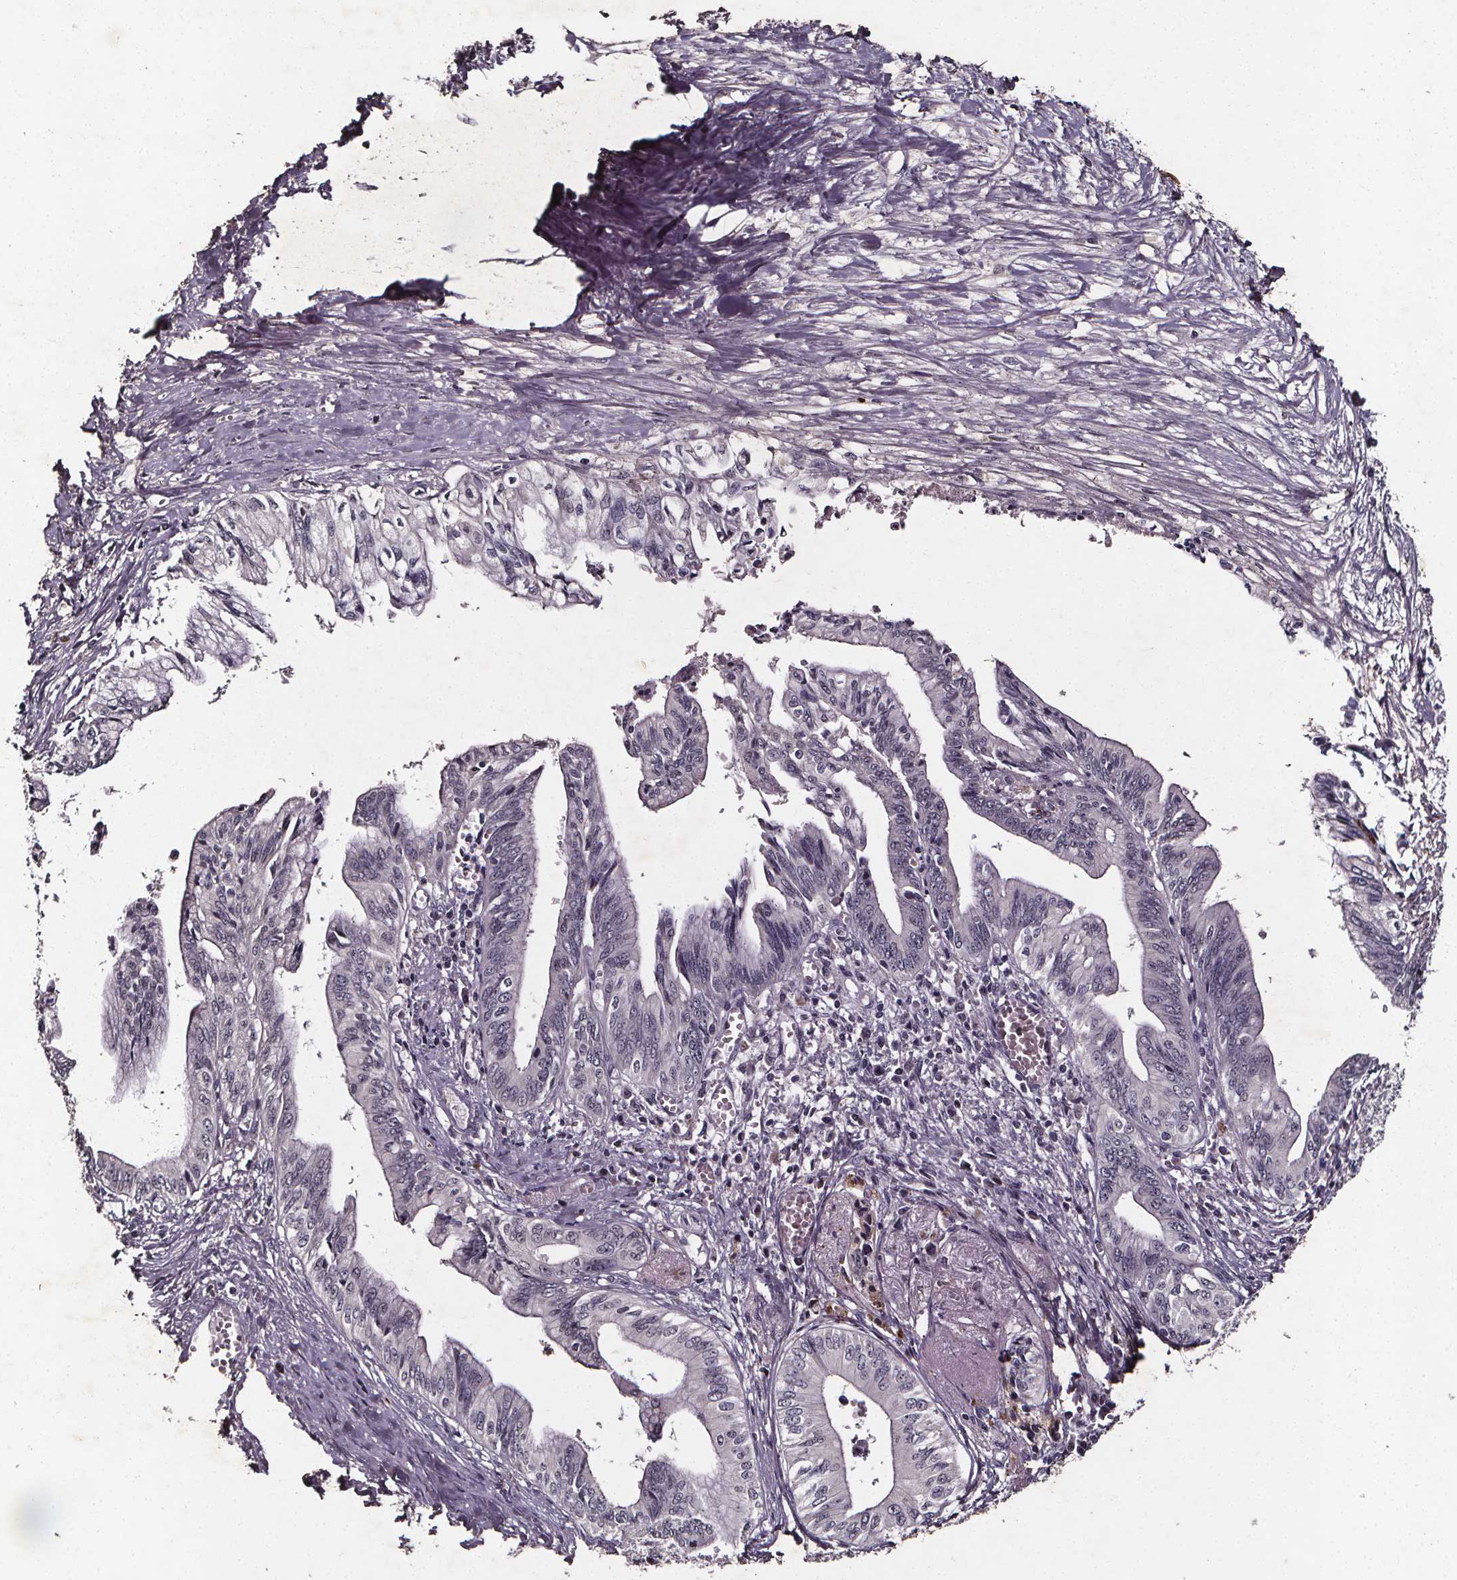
{"staining": {"intensity": "negative", "quantity": "none", "location": "none"}, "tissue": "pancreatic cancer", "cell_type": "Tumor cells", "image_type": "cancer", "snomed": [{"axis": "morphology", "description": "Adenocarcinoma, NOS"}, {"axis": "topography", "description": "Pancreas"}], "caption": "Immunohistochemistry (IHC) histopathology image of human pancreatic cancer stained for a protein (brown), which reveals no positivity in tumor cells. (Stains: DAB immunohistochemistry (IHC) with hematoxylin counter stain, Microscopy: brightfield microscopy at high magnification).", "gene": "SPAG8", "patient": {"sex": "female", "age": 61}}